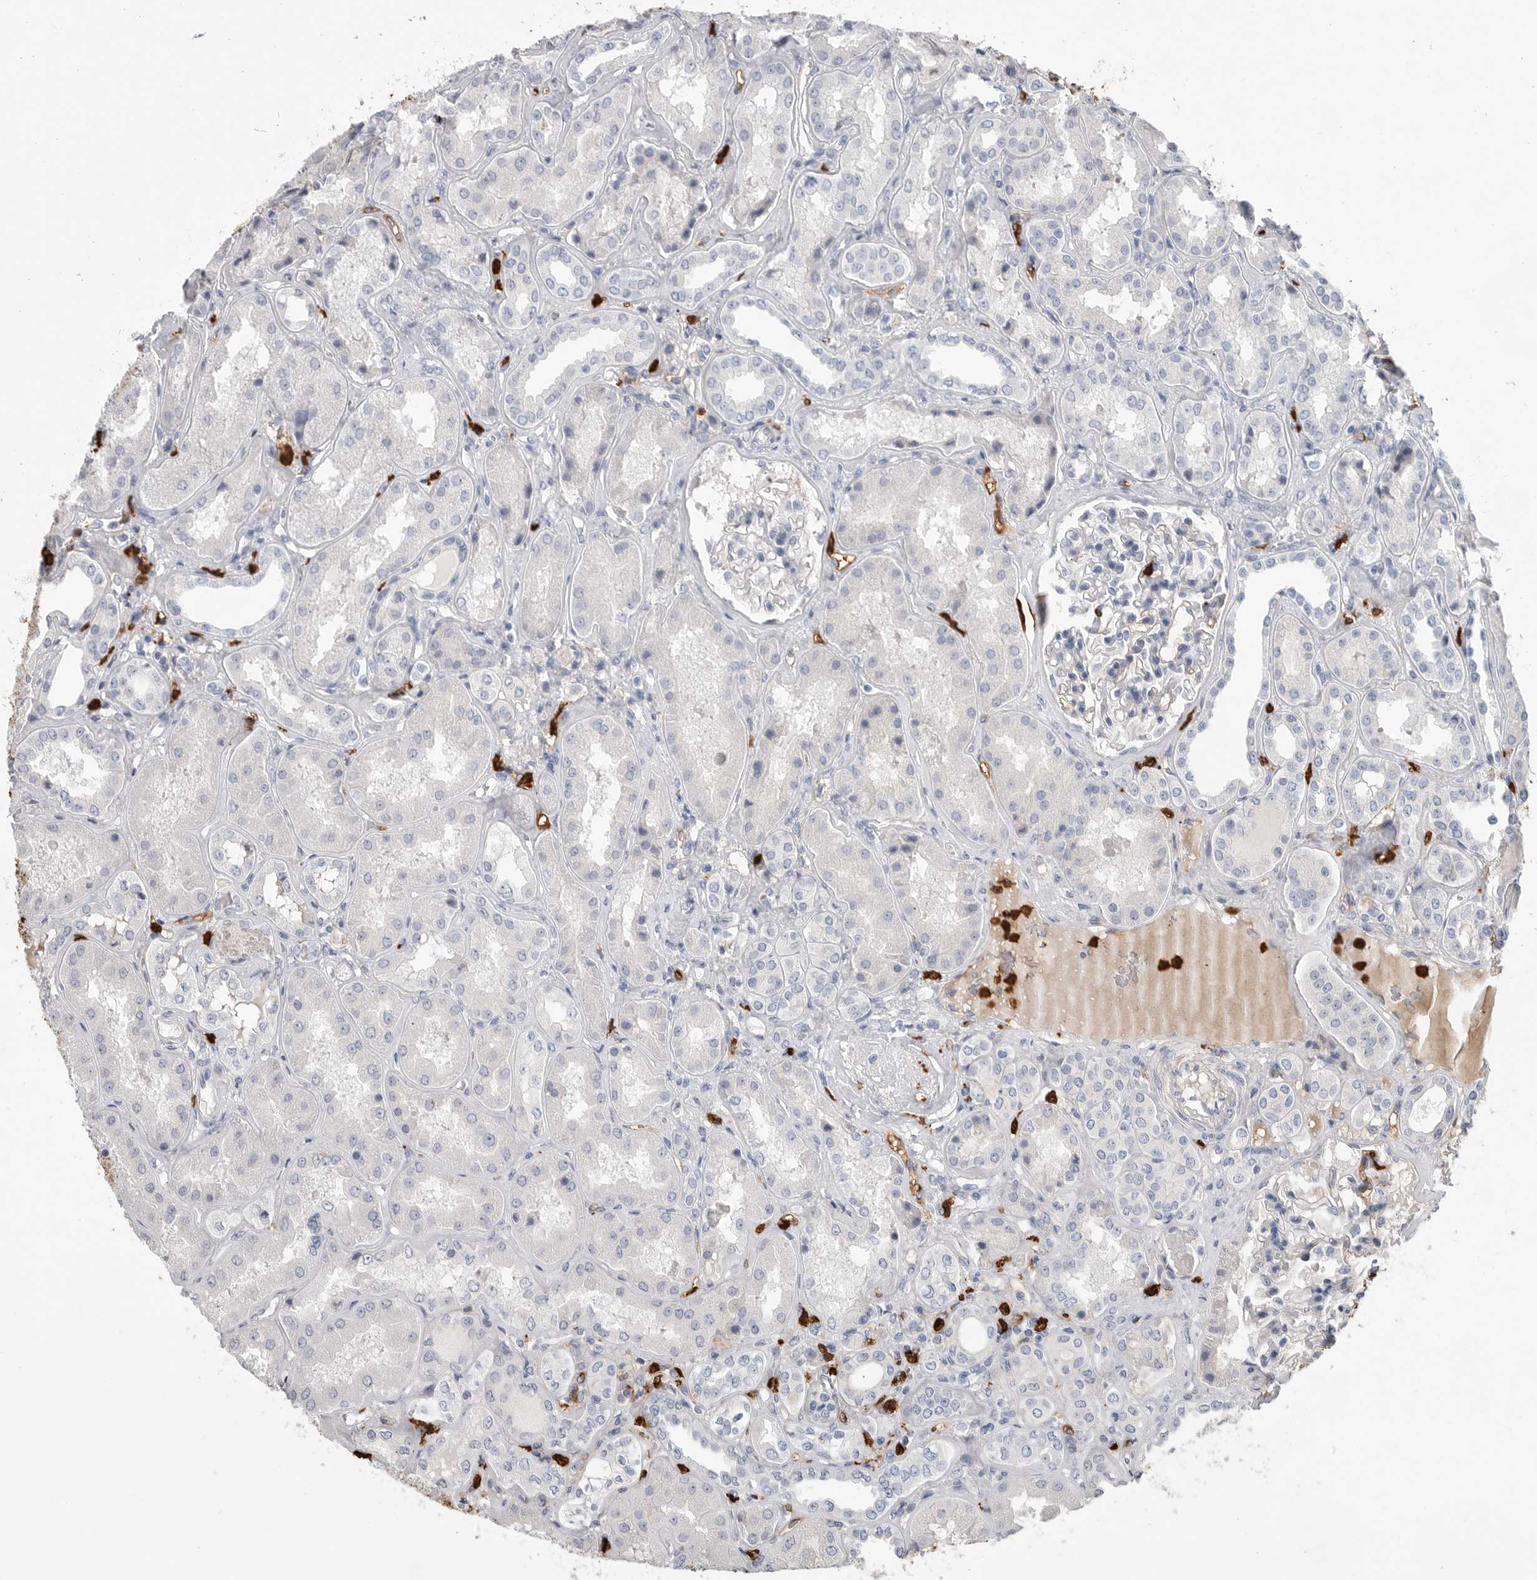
{"staining": {"intensity": "negative", "quantity": "none", "location": "none"}, "tissue": "kidney", "cell_type": "Cells in glomeruli", "image_type": "normal", "snomed": [{"axis": "morphology", "description": "Normal tissue, NOS"}, {"axis": "topography", "description": "Kidney"}], "caption": "The image displays no significant expression in cells in glomeruli of kidney. (DAB immunohistochemistry visualized using brightfield microscopy, high magnification).", "gene": "CYB561D1", "patient": {"sex": "female", "age": 56}}